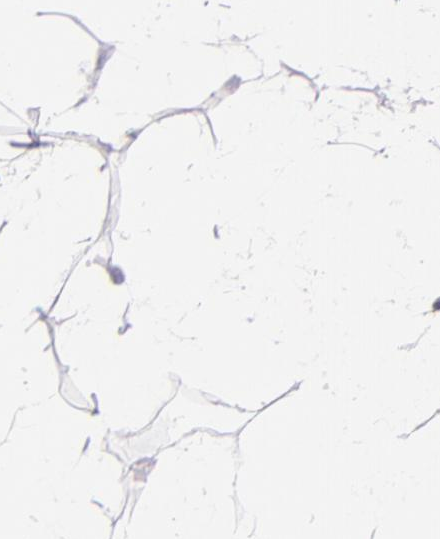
{"staining": {"intensity": "negative", "quantity": "none", "location": "none"}, "tissue": "adipose tissue", "cell_type": "Adipocytes", "image_type": "normal", "snomed": [{"axis": "morphology", "description": "Normal tissue, NOS"}, {"axis": "morphology", "description": "Duct carcinoma"}, {"axis": "topography", "description": "Breast"}, {"axis": "topography", "description": "Adipose tissue"}], "caption": "The immunohistochemistry (IHC) histopathology image has no significant expression in adipocytes of adipose tissue. (Immunohistochemistry, brightfield microscopy, high magnification).", "gene": "MUC6", "patient": {"sex": "female", "age": 37}}